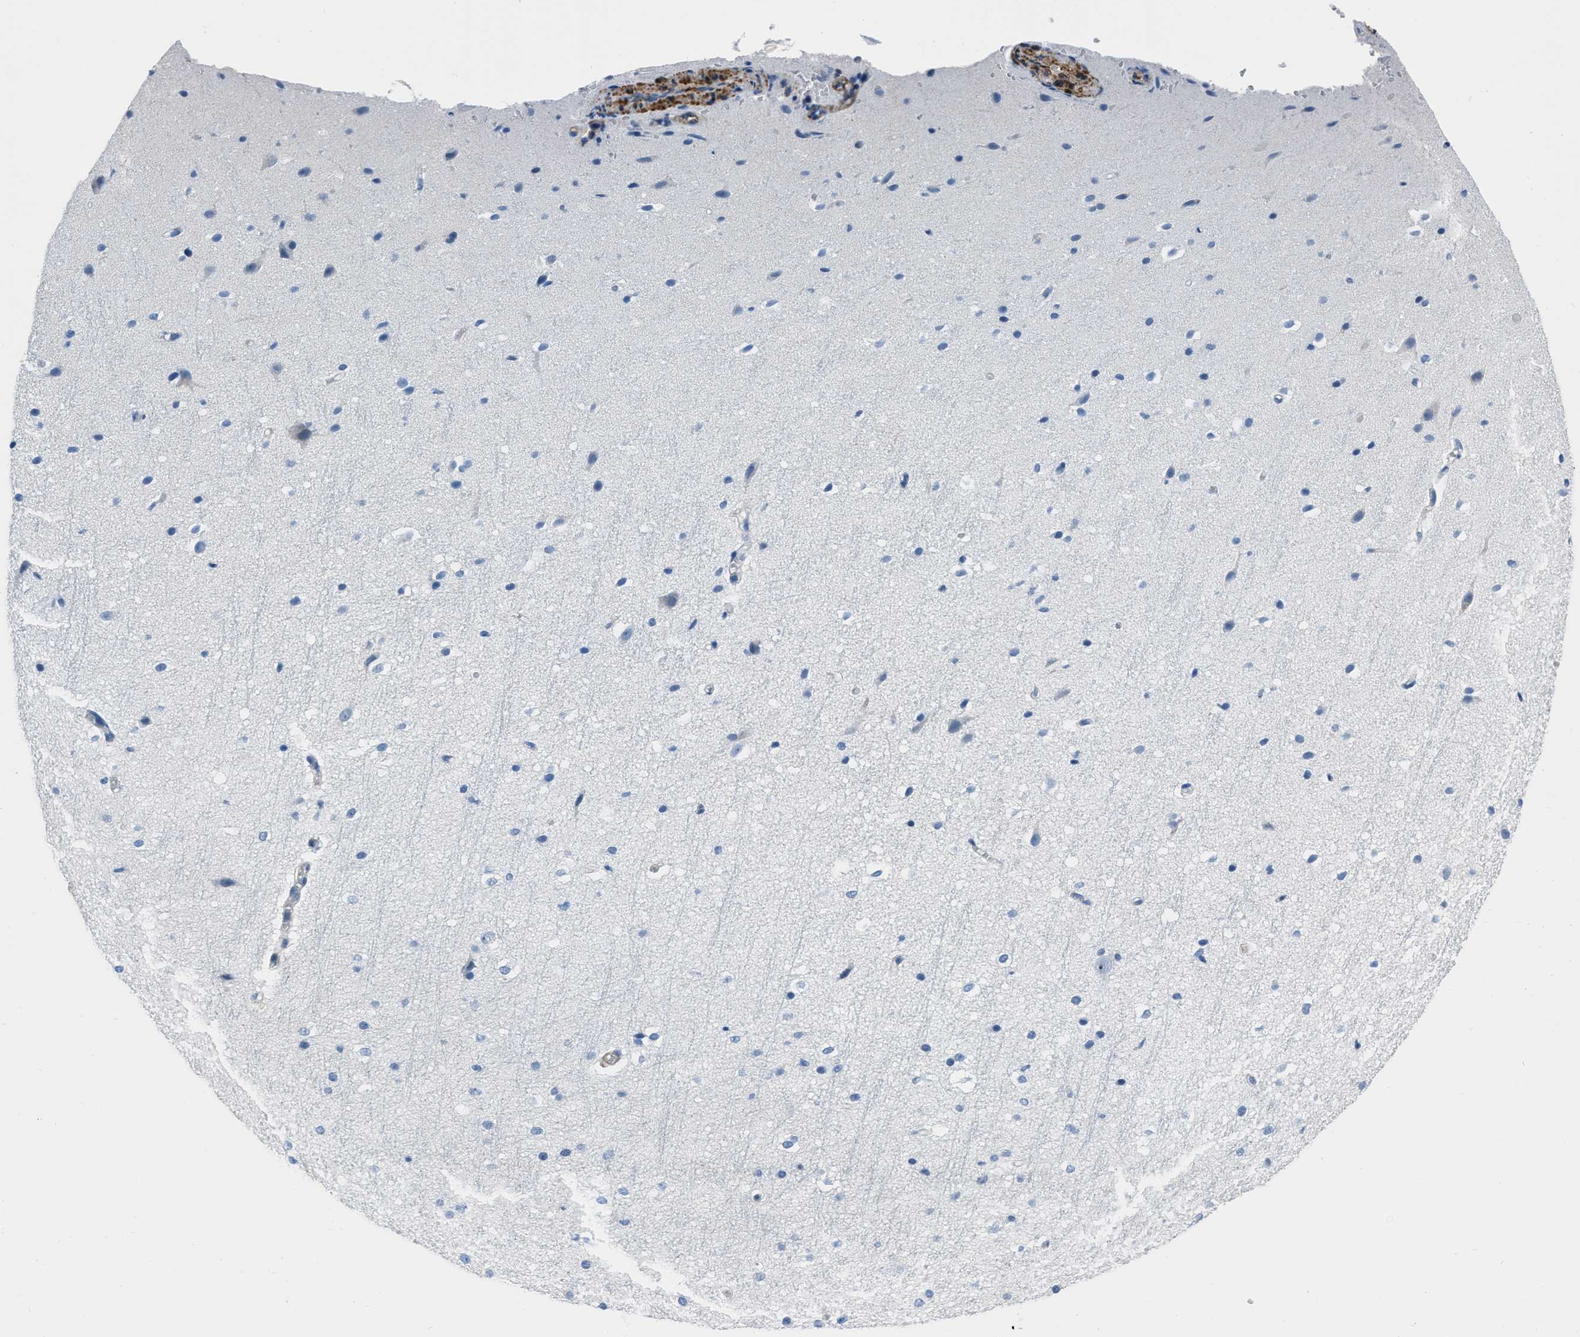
{"staining": {"intensity": "negative", "quantity": "none", "location": "none"}, "tissue": "cerebral cortex", "cell_type": "Endothelial cells", "image_type": "normal", "snomed": [{"axis": "morphology", "description": "Normal tissue, NOS"}, {"axis": "morphology", "description": "Developmental malformation"}, {"axis": "topography", "description": "Cerebral cortex"}], "caption": "An IHC photomicrograph of unremarkable cerebral cortex is shown. There is no staining in endothelial cells of cerebral cortex. Brightfield microscopy of immunohistochemistry stained with DAB (3,3'-diaminobenzidine) (brown) and hematoxylin (blue), captured at high magnification.", "gene": "SPATC1L", "patient": {"sex": "female", "age": 30}}